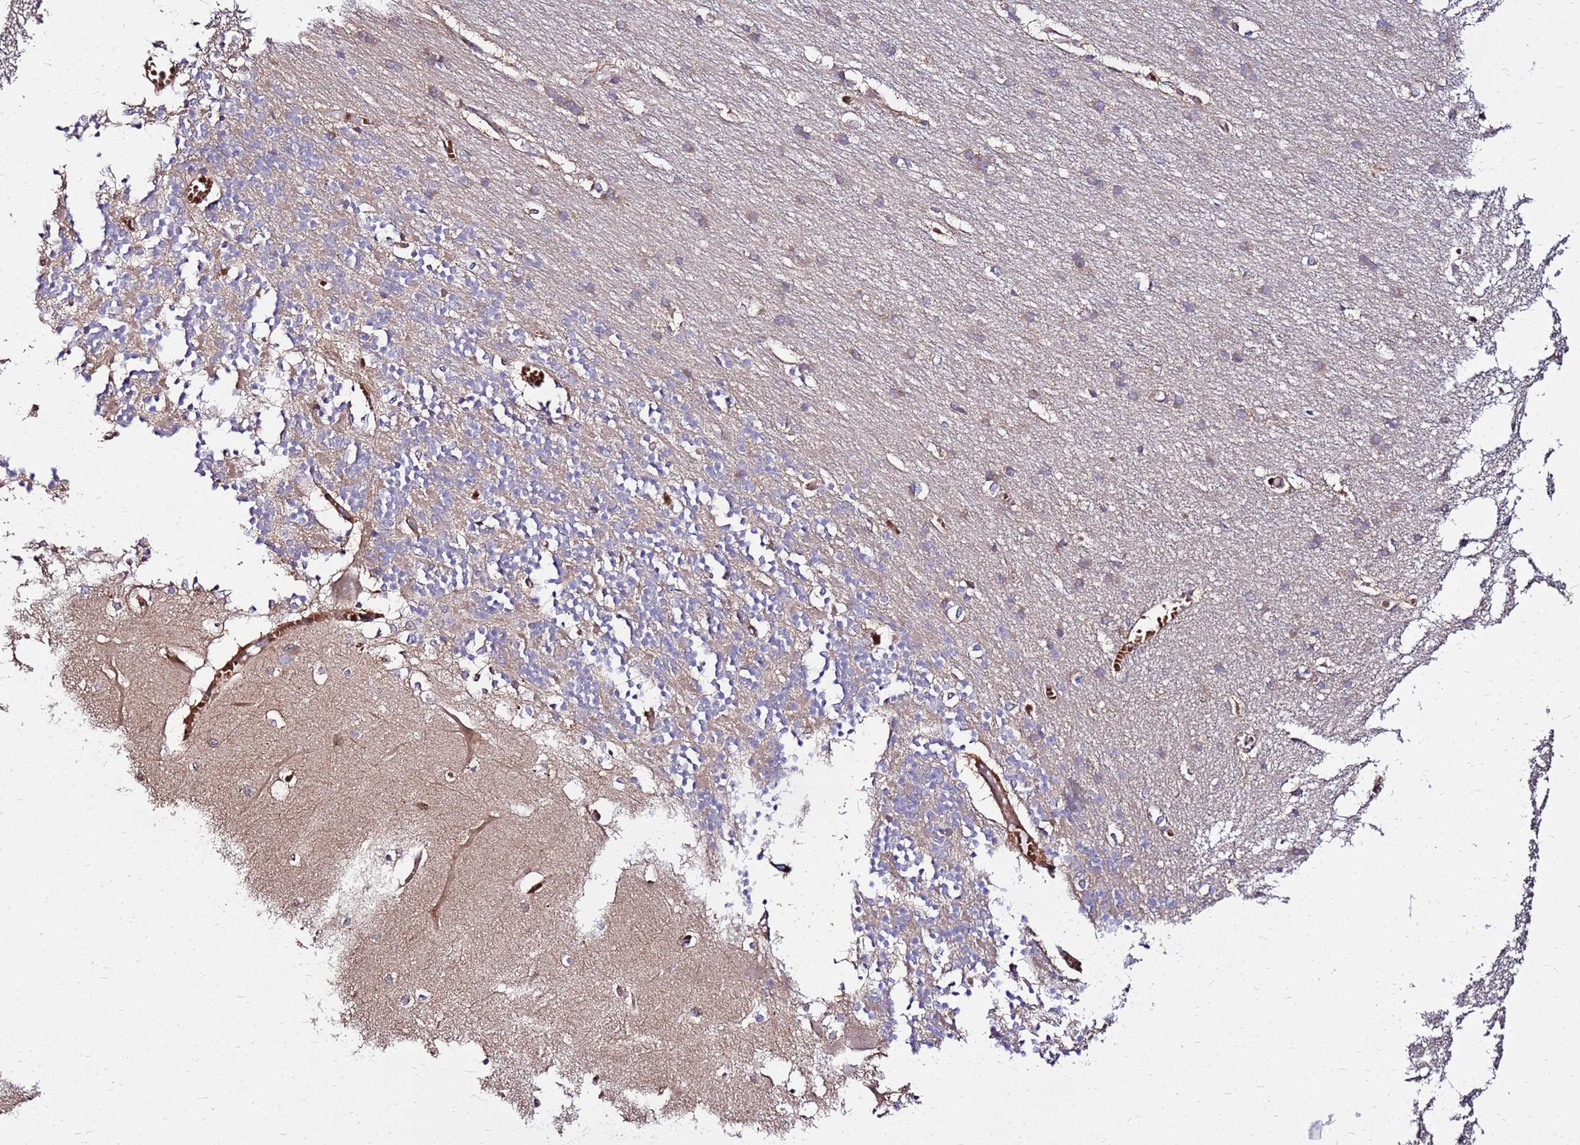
{"staining": {"intensity": "negative", "quantity": "none", "location": "none"}, "tissue": "cerebellum", "cell_type": "Cells in granular layer", "image_type": "normal", "snomed": [{"axis": "morphology", "description": "Normal tissue, NOS"}, {"axis": "topography", "description": "Cerebellum"}], "caption": "A histopathology image of cerebellum stained for a protein reveals no brown staining in cells in granular layer. Brightfield microscopy of IHC stained with DAB (brown) and hematoxylin (blue), captured at high magnification.", "gene": "WWC2", "patient": {"sex": "male", "age": 37}}